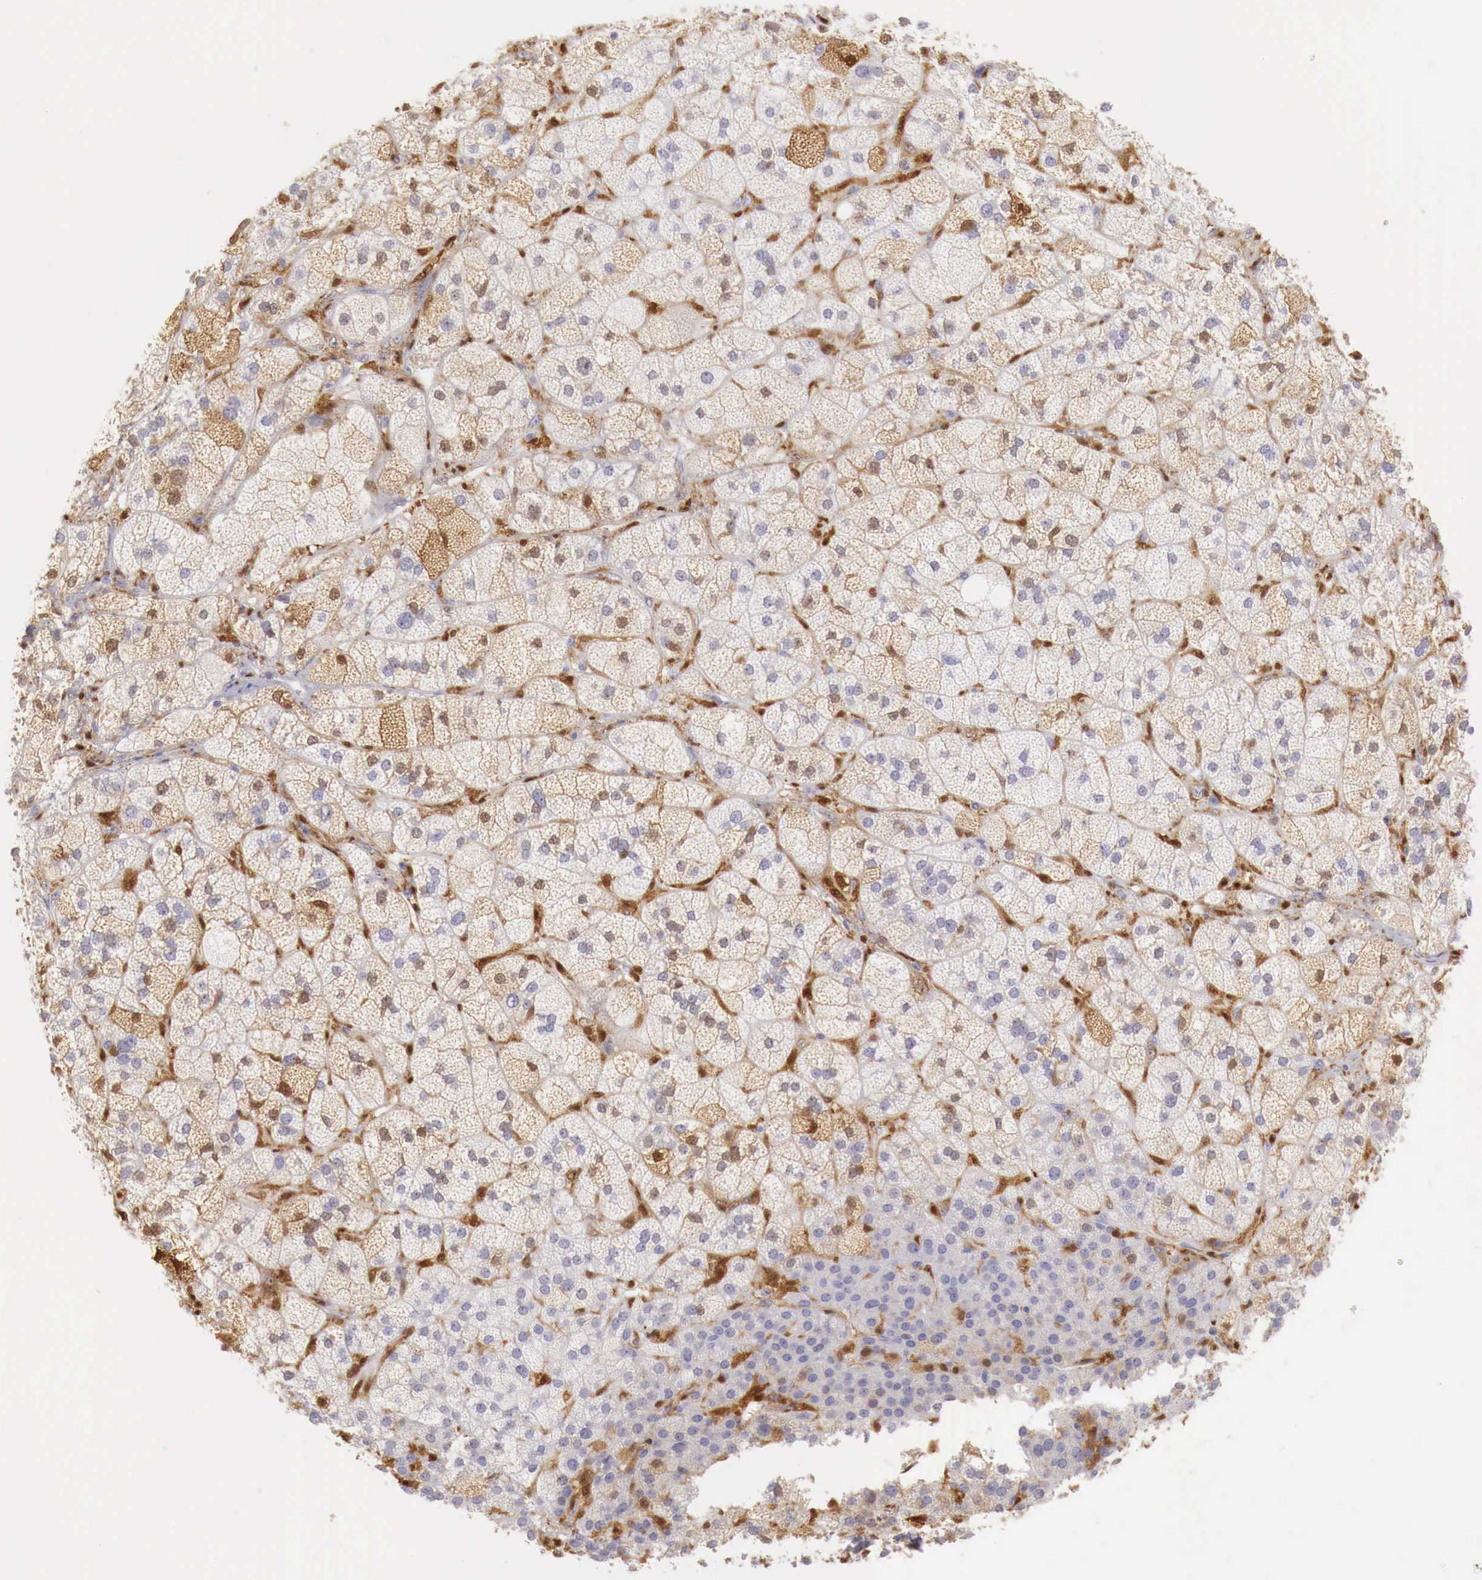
{"staining": {"intensity": "negative", "quantity": "none", "location": "none"}, "tissue": "adrenal gland", "cell_type": "Glandular cells", "image_type": "normal", "snomed": [{"axis": "morphology", "description": "Normal tissue, NOS"}, {"axis": "topography", "description": "Adrenal gland"}], "caption": "The image shows no staining of glandular cells in unremarkable adrenal gland. (DAB (3,3'-diaminobenzidine) immunohistochemistry with hematoxylin counter stain).", "gene": "RENBP", "patient": {"sex": "female", "age": 60}}